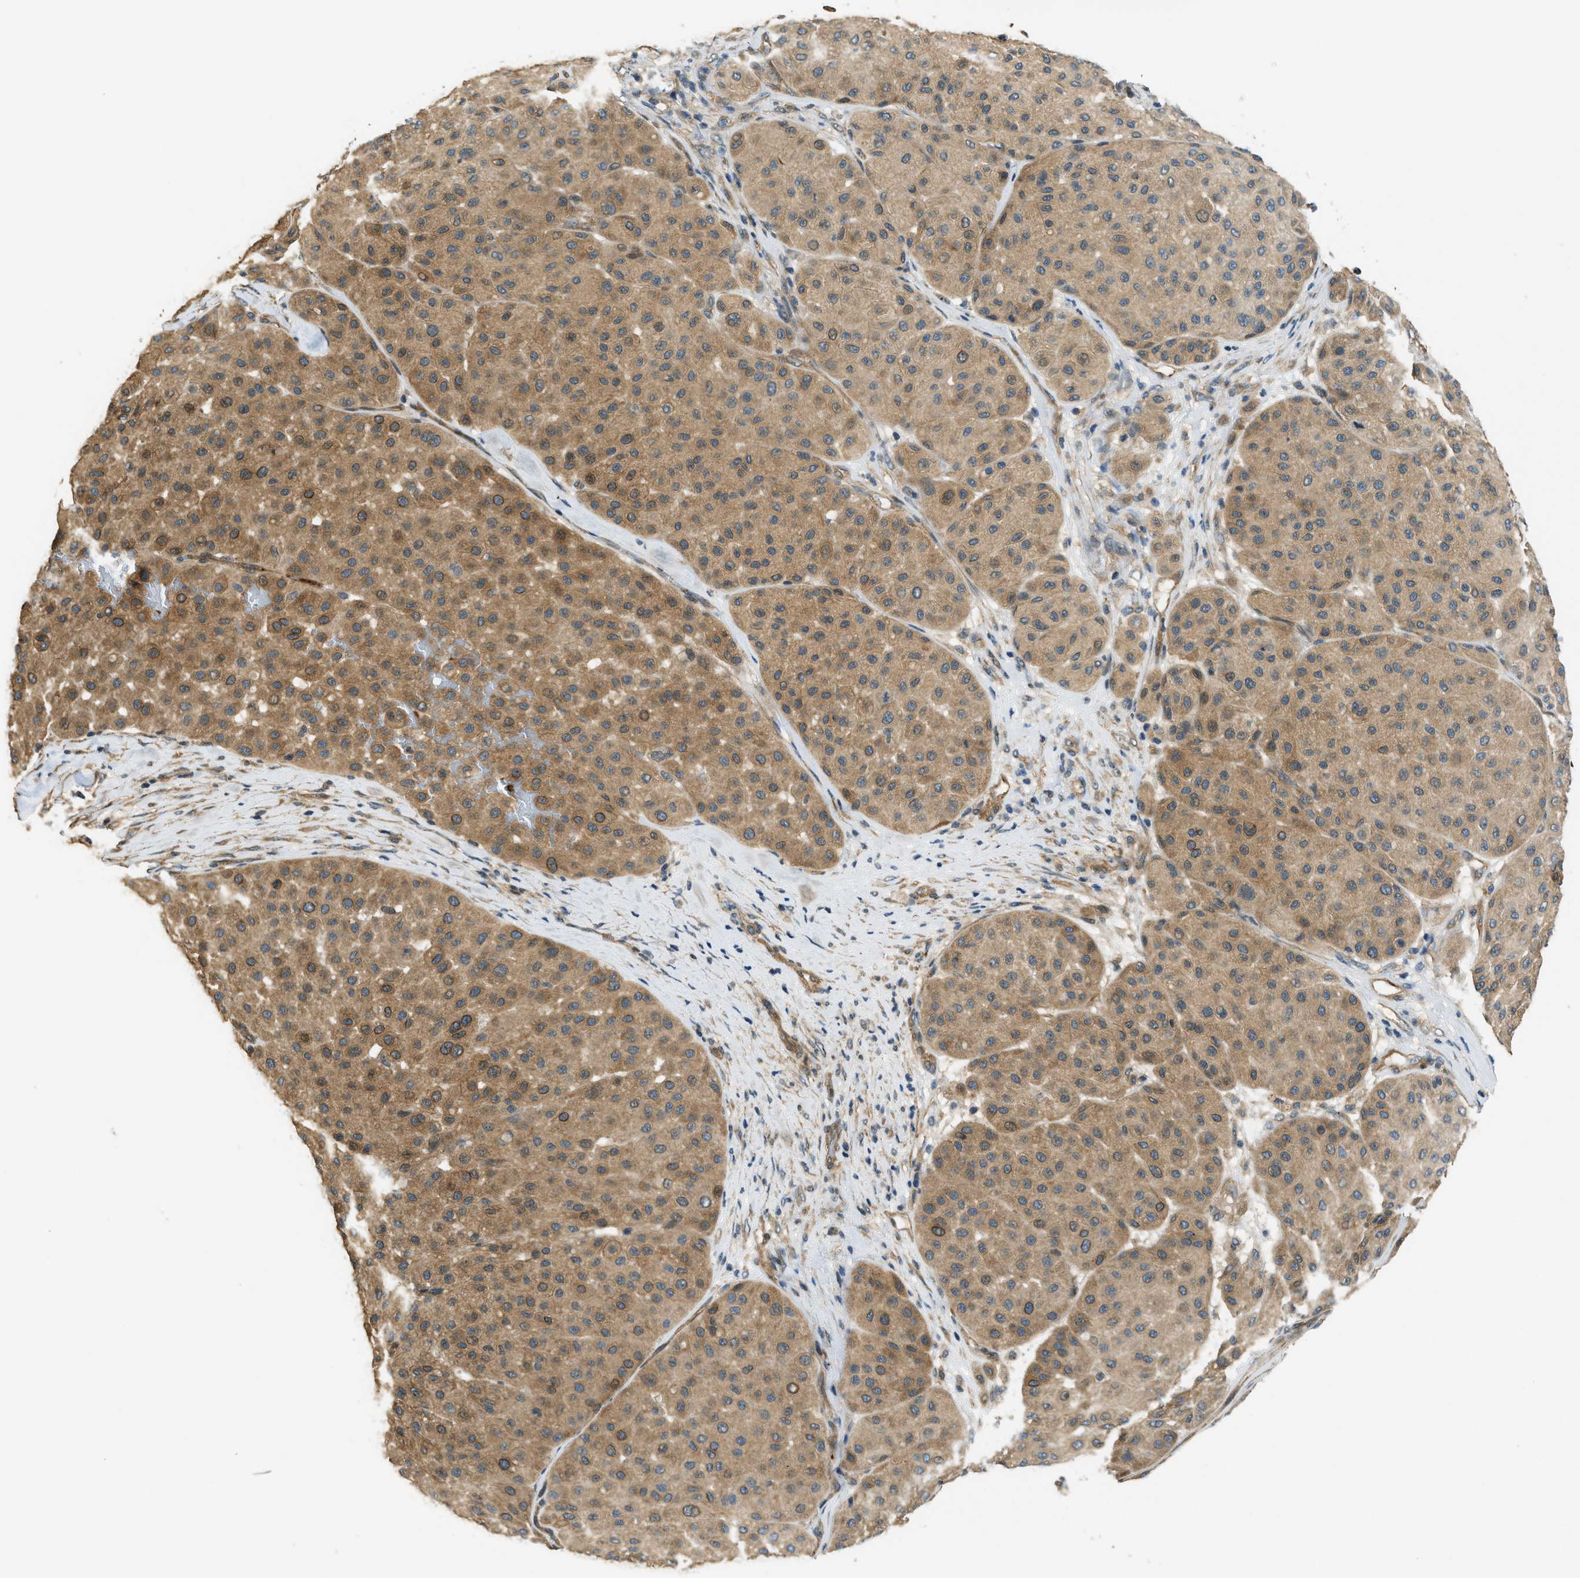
{"staining": {"intensity": "moderate", "quantity": ">75%", "location": "cytoplasmic/membranous"}, "tissue": "melanoma", "cell_type": "Tumor cells", "image_type": "cancer", "snomed": [{"axis": "morphology", "description": "Normal tissue, NOS"}, {"axis": "morphology", "description": "Malignant melanoma, Metastatic site"}, {"axis": "topography", "description": "Skin"}], "caption": "Immunohistochemical staining of human melanoma demonstrates medium levels of moderate cytoplasmic/membranous expression in approximately >75% of tumor cells.", "gene": "CGN", "patient": {"sex": "male", "age": 41}}